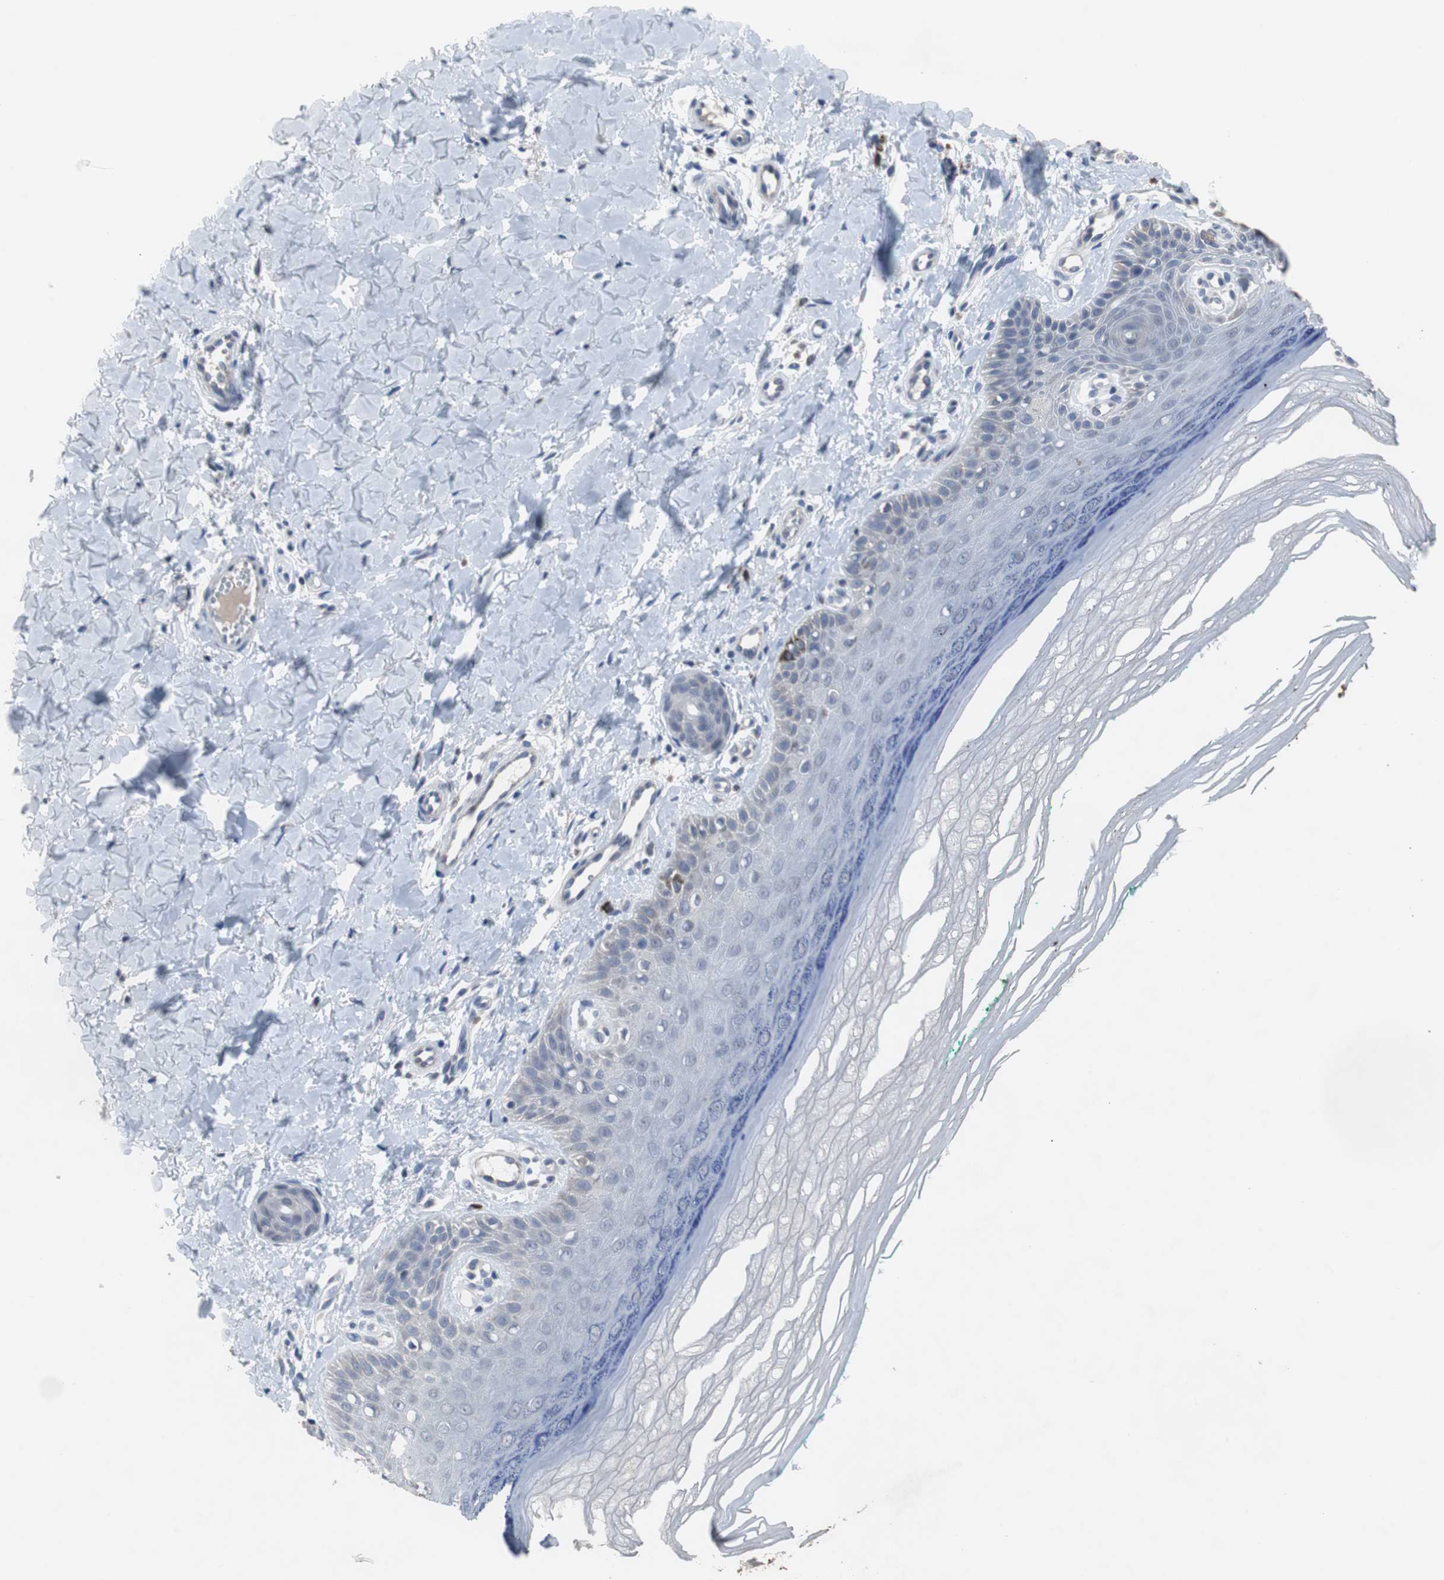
{"staining": {"intensity": "negative", "quantity": "none", "location": "none"}, "tissue": "skin", "cell_type": "Fibroblasts", "image_type": "normal", "snomed": [{"axis": "morphology", "description": "Normal tissue, NOS"}, {"axis": "topography", "description": "Skin"}], "caption": "Skin stained for a protein using IHC reveals no expression fibroblasts.", "gene": "RBM47", "patient": {"sex": "male", "age": 26}}